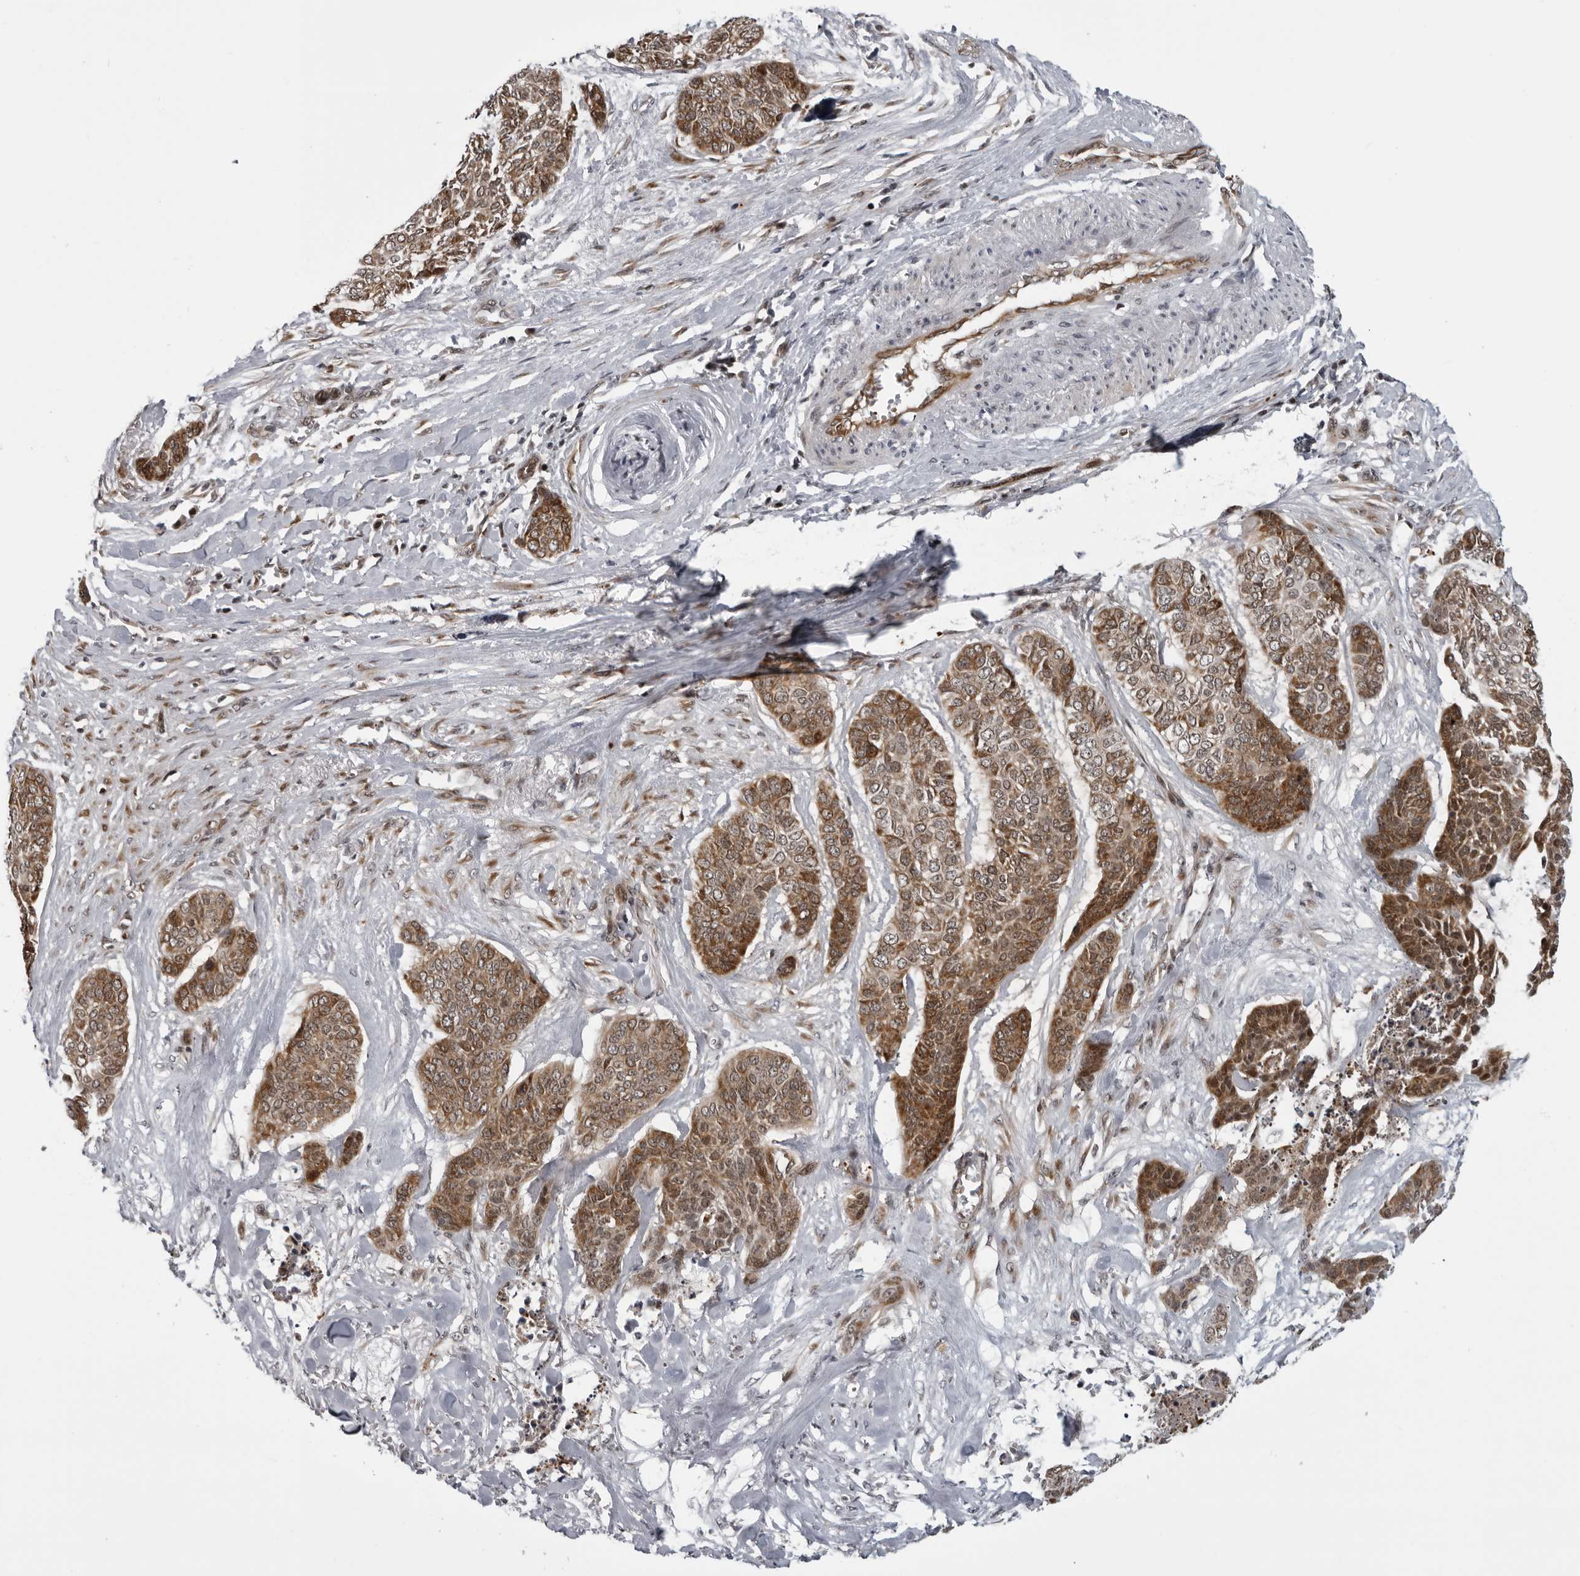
{"staining": {"intensity": "strong", "quantity": ">75%", "location": "cytoplasmic/membranous"}, "tissue": "skin cancer", "cell_type": "Tumor cells", "image_type": "cancer", "snomed": [{"axis": "morphology", "description": "Basal cell carcinoma"}, {"axis": "topography", "description": "Skin"}], "caption": "The micrograph shows a brown stain indicating the presence of a protein in the cytoplasmic/membranous of tumor cells in skin cancer.", "gene": "THOP1", "patient": {"sex": "female", "age": 64}}